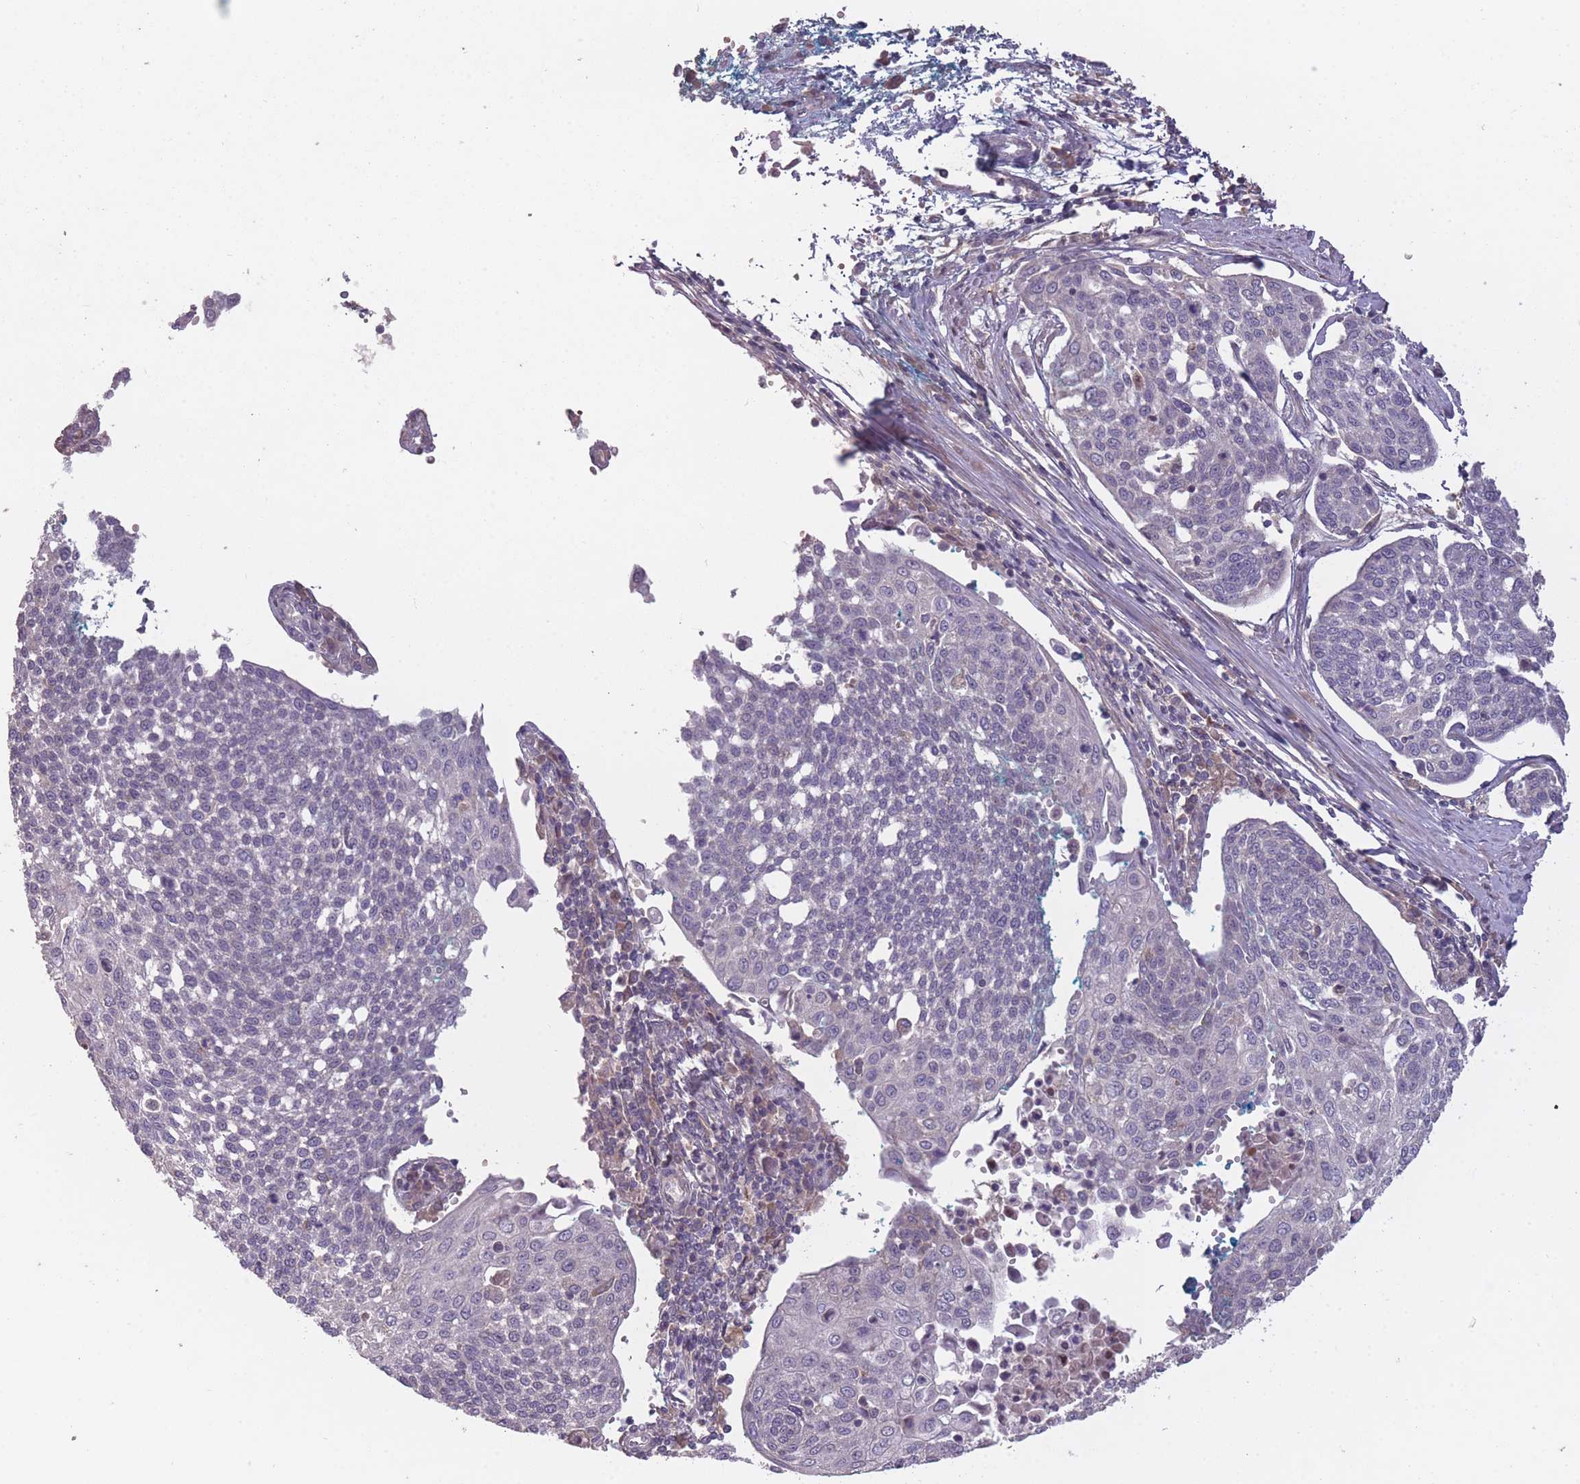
{"staining": {"intensity": "negative", "quantity": "none", "location": "none"}, "tissue": "cervical cancer", "cell_type": "Tumor cells", "image_type": "cancer", "snomed": [{"axis": "morphology", "description": "Squamous cell carcinoma, NOS"}, {"axis": "topography", "description": "Cervix"}], "caption": "Immunohistochemistry (IHC) histopathology image of cervical cancer (squamous cell carcinoma) stained for a protein (brown), which demonstrates no expression in tumor cells.", "gene": "OR2V2", "patient": {"sex": "female", "age": 34}}